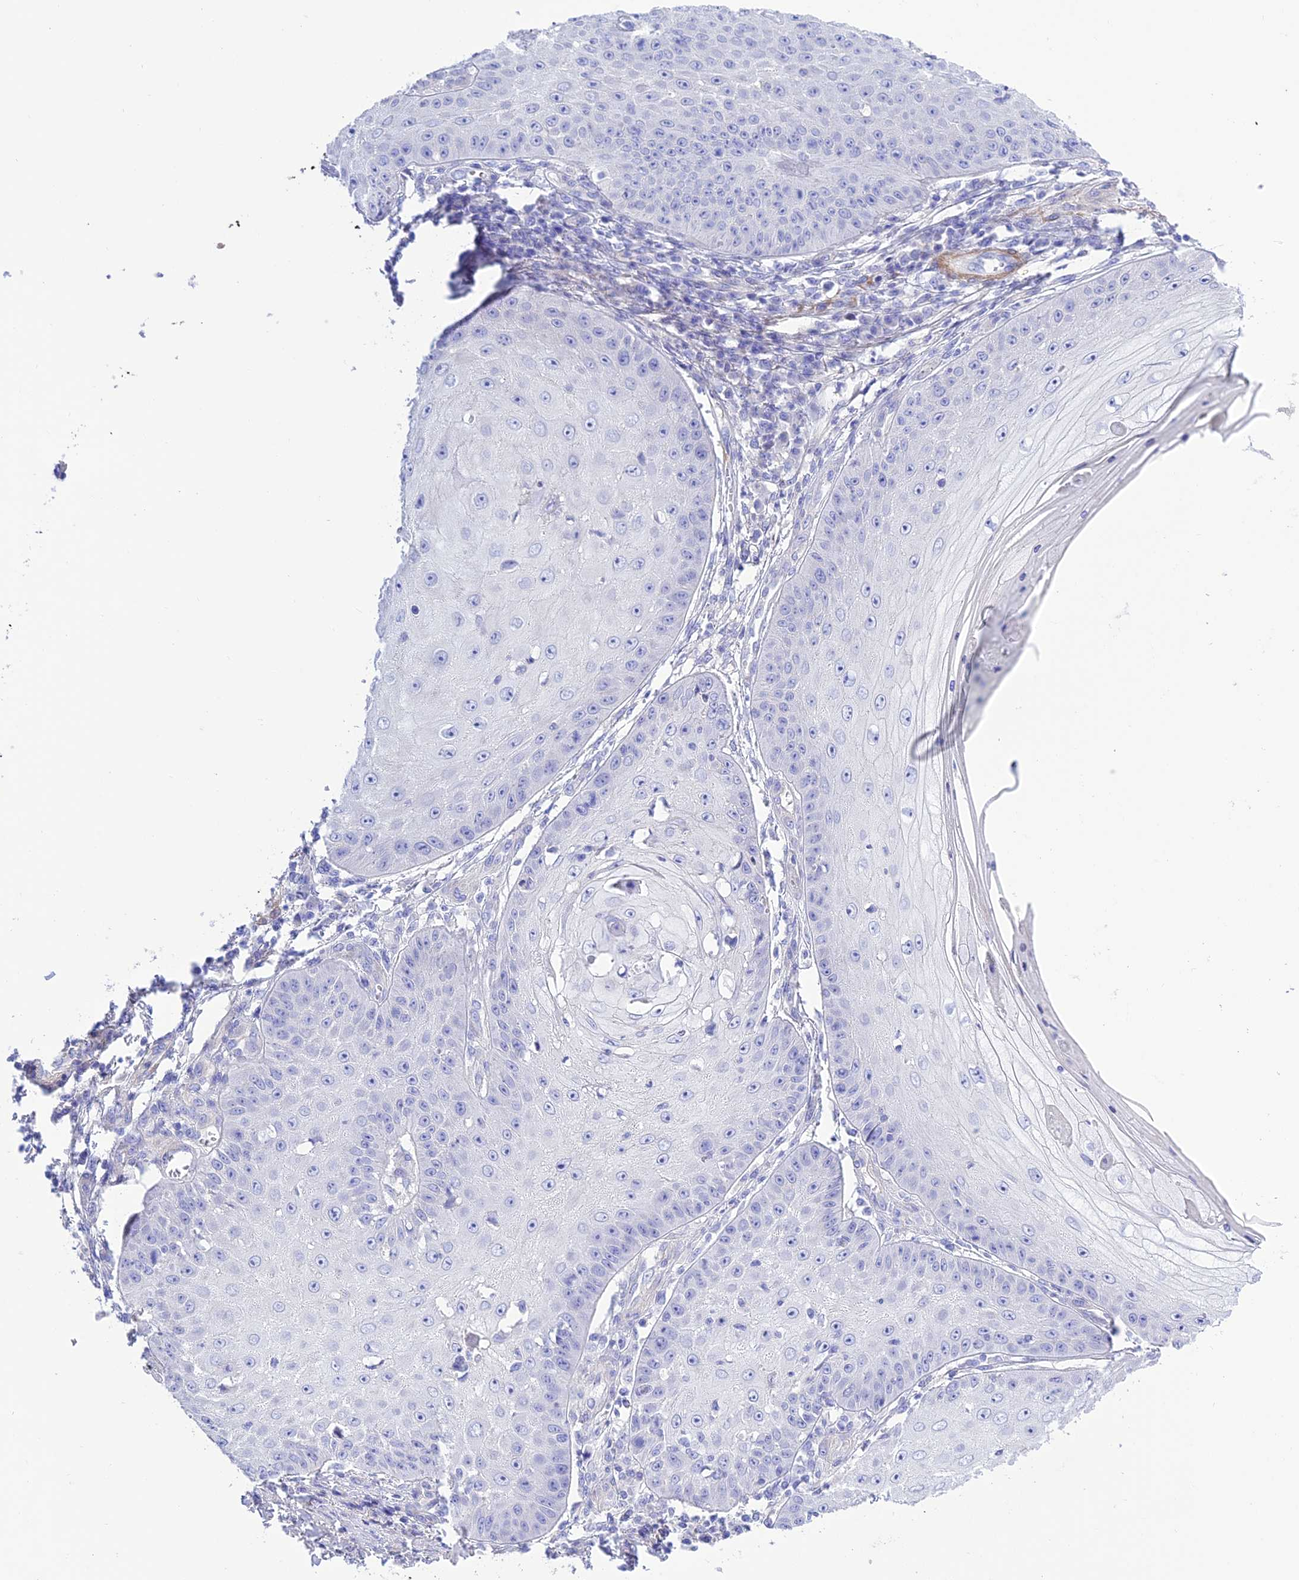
{"staining": {"intensity": "negative", "quantity": "none", "location": "none"}, "tissue": "skin cancer", "cell_type": "Tumor cells", "image_type": "cancer", "snomed": [{"axis": "morphology", "description": "Squamous cell carcinoma, NOS"}, {"axis": "topography", "description": "Skin"}], "caption": "The micrograph exhibits no significant staining in tumor cells of squamous cell carcinoma (skin).", "gene": "FRA10AC1", "patient": {"sex": "male", "age": 70}}